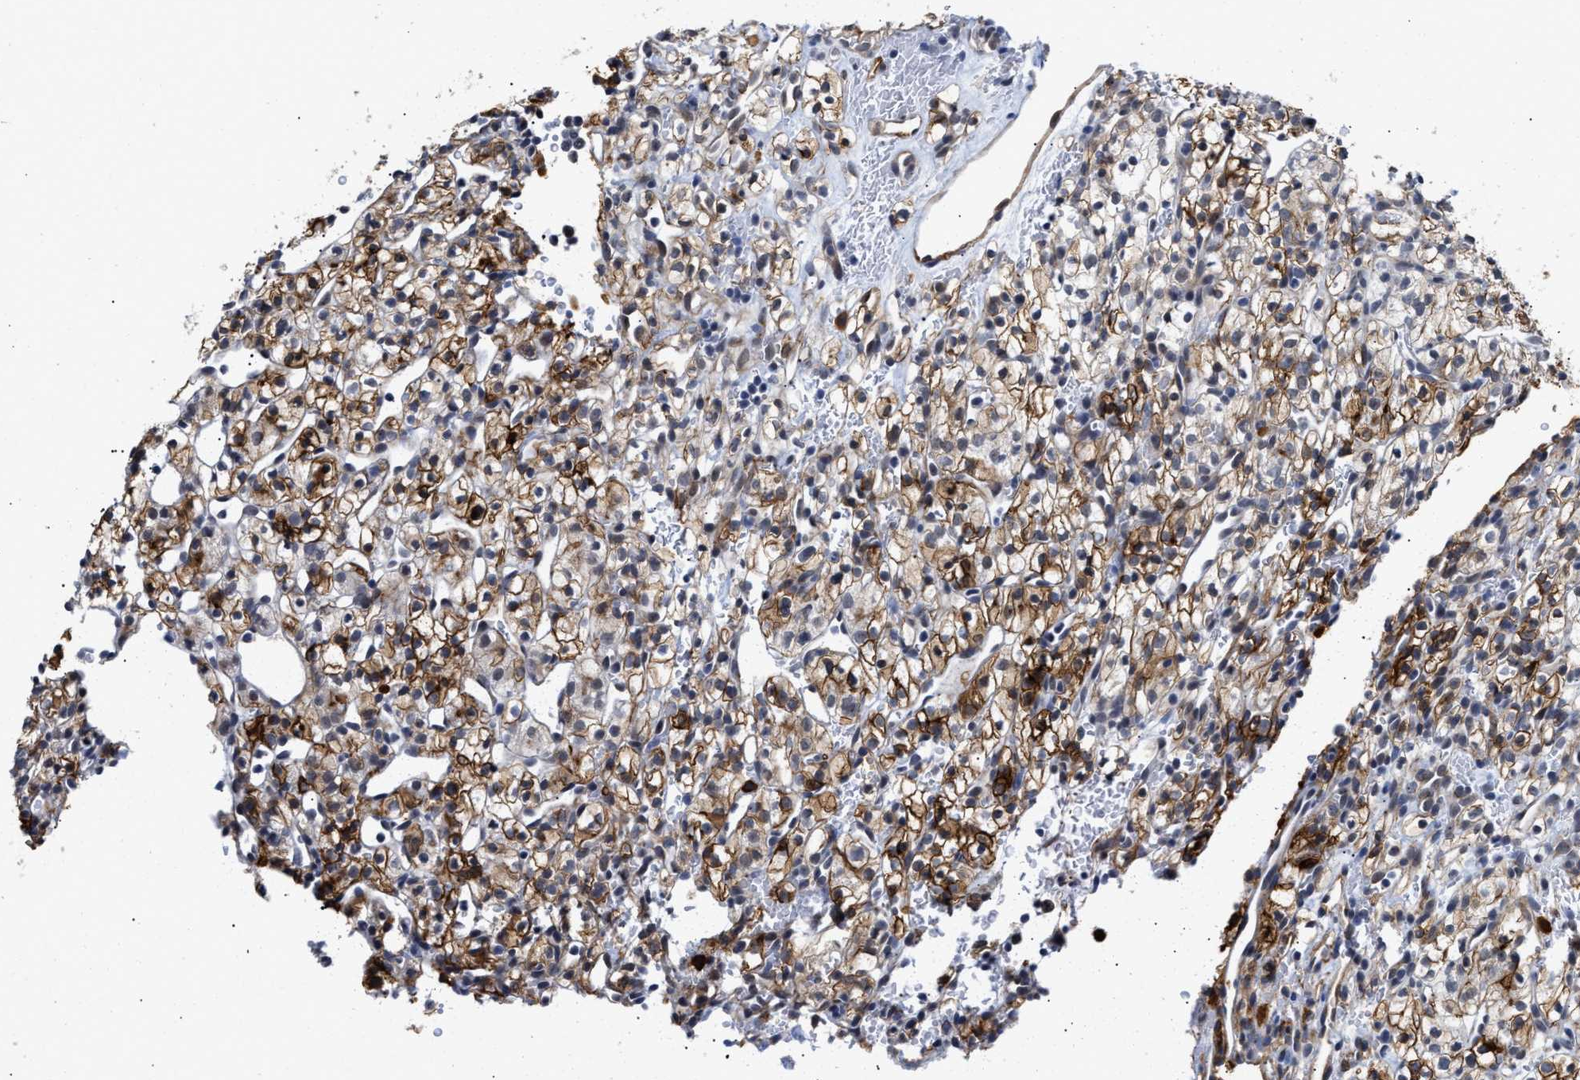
{"staining": {"intensity": "strong", "quantity": ">75%", "location": "cytoplasmic/membranous"}, "tissue": "renal cancer", "cell_type": "Tumor cells", "image_type": "cancer", "snomed": [{"axis": "morphology", "description": "Adenocarcinoma, NOS"}, {"axis": "topography", "description": "Kidney"}], "caption": "Strong cytoplasmic/membranous expression for a protein is seen in about >75% of tumor cells of renal adenocarcinoma using immunohistochemistry.", "gene": "AHNAK2", "patient": {"sex": "female", "age": 57}}